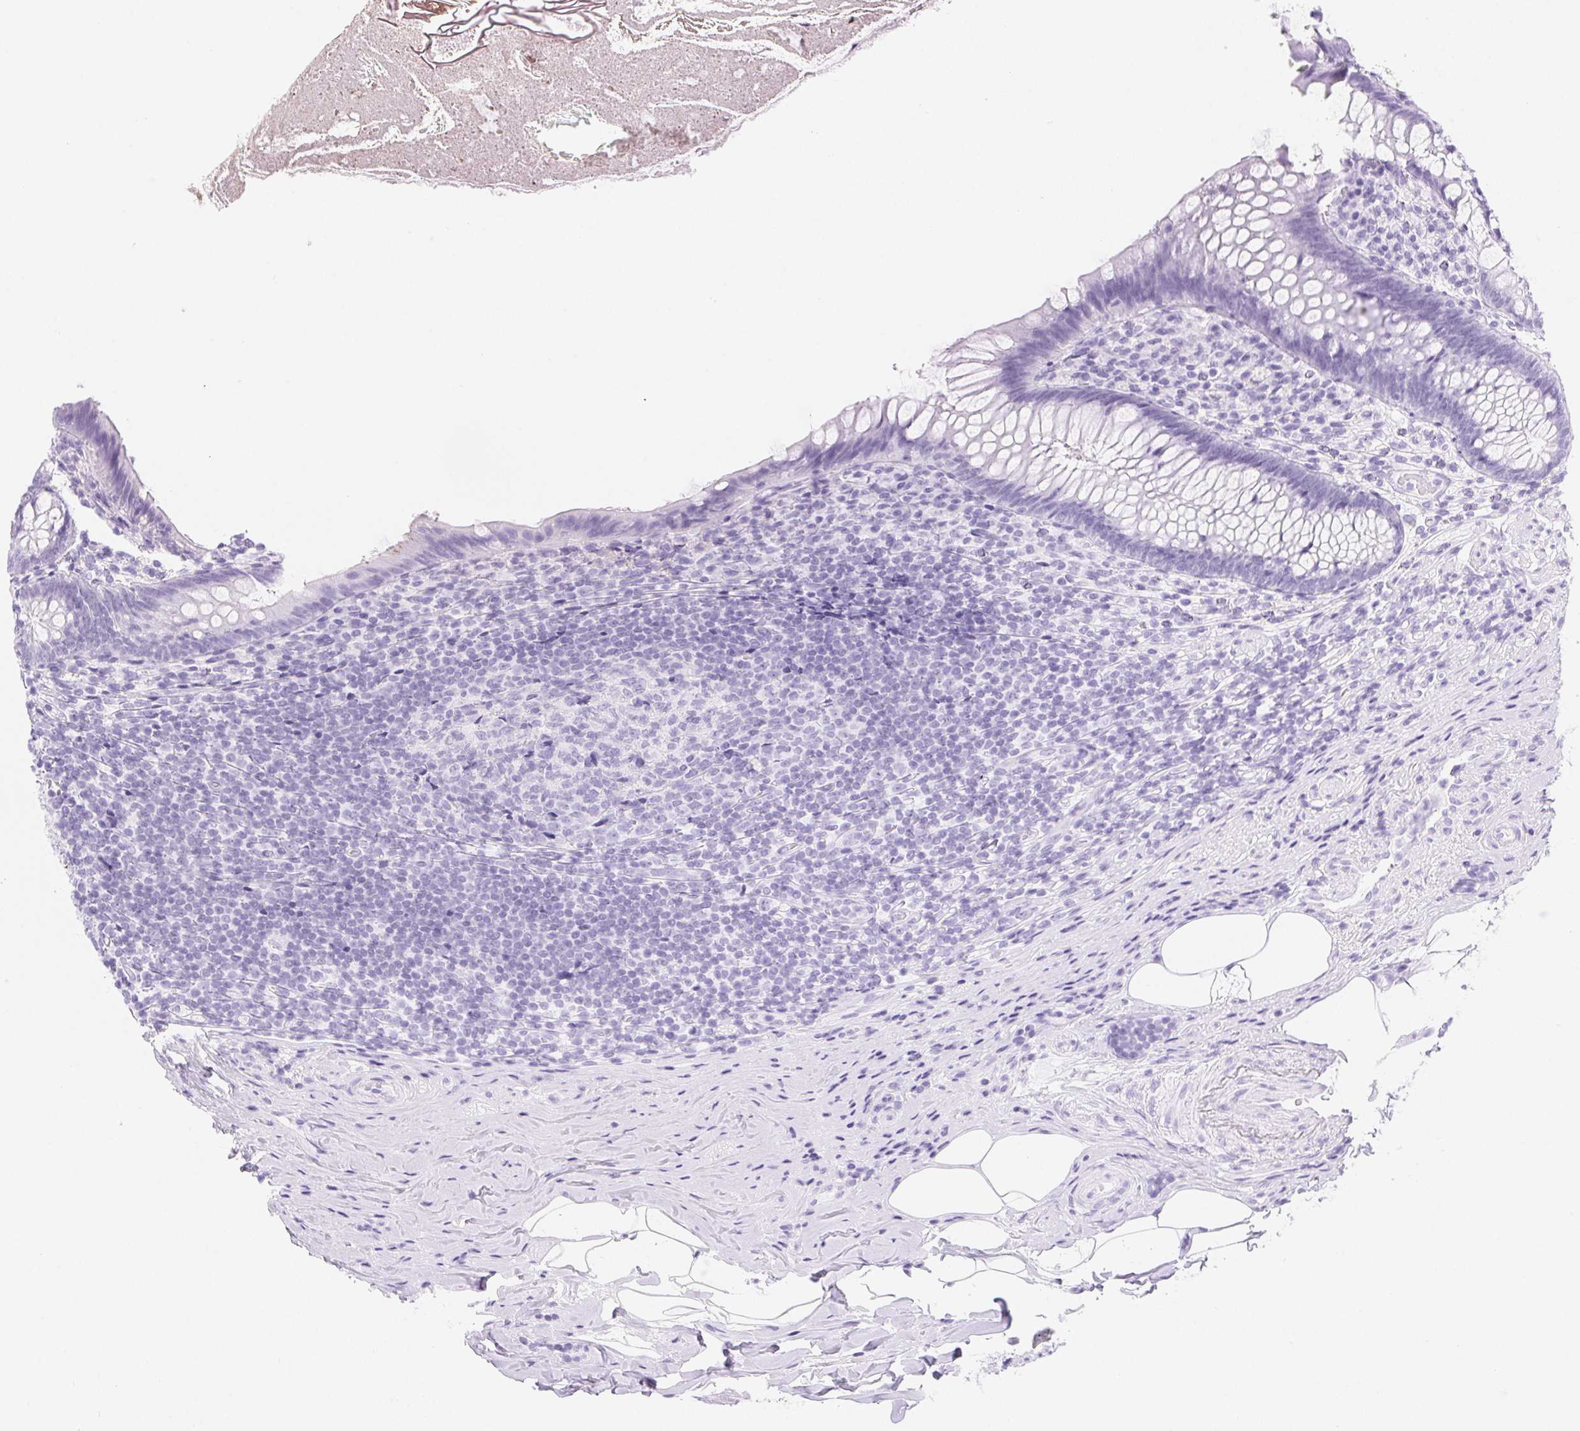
{"staining": {"intensity": "negative", "quantity": "none", "location": "none"}, "tissue": "appendix", "cell_type": "Glandular cells", "image_type": "normal", "snomed": [{"axis": "morphology", "description": "Normal tissue, NOS"}, {"axis": "topography", "description": "Appendix"}], "caption": "Immunohistochemical staining of unremarkable human appendix demonstrates no significant positivity in glandular cells. (DAB IHC visualized using brightfield microscopy, high magnification).", "gene": "CLDN16", "patient": {"sex": "male", "age": 47}}